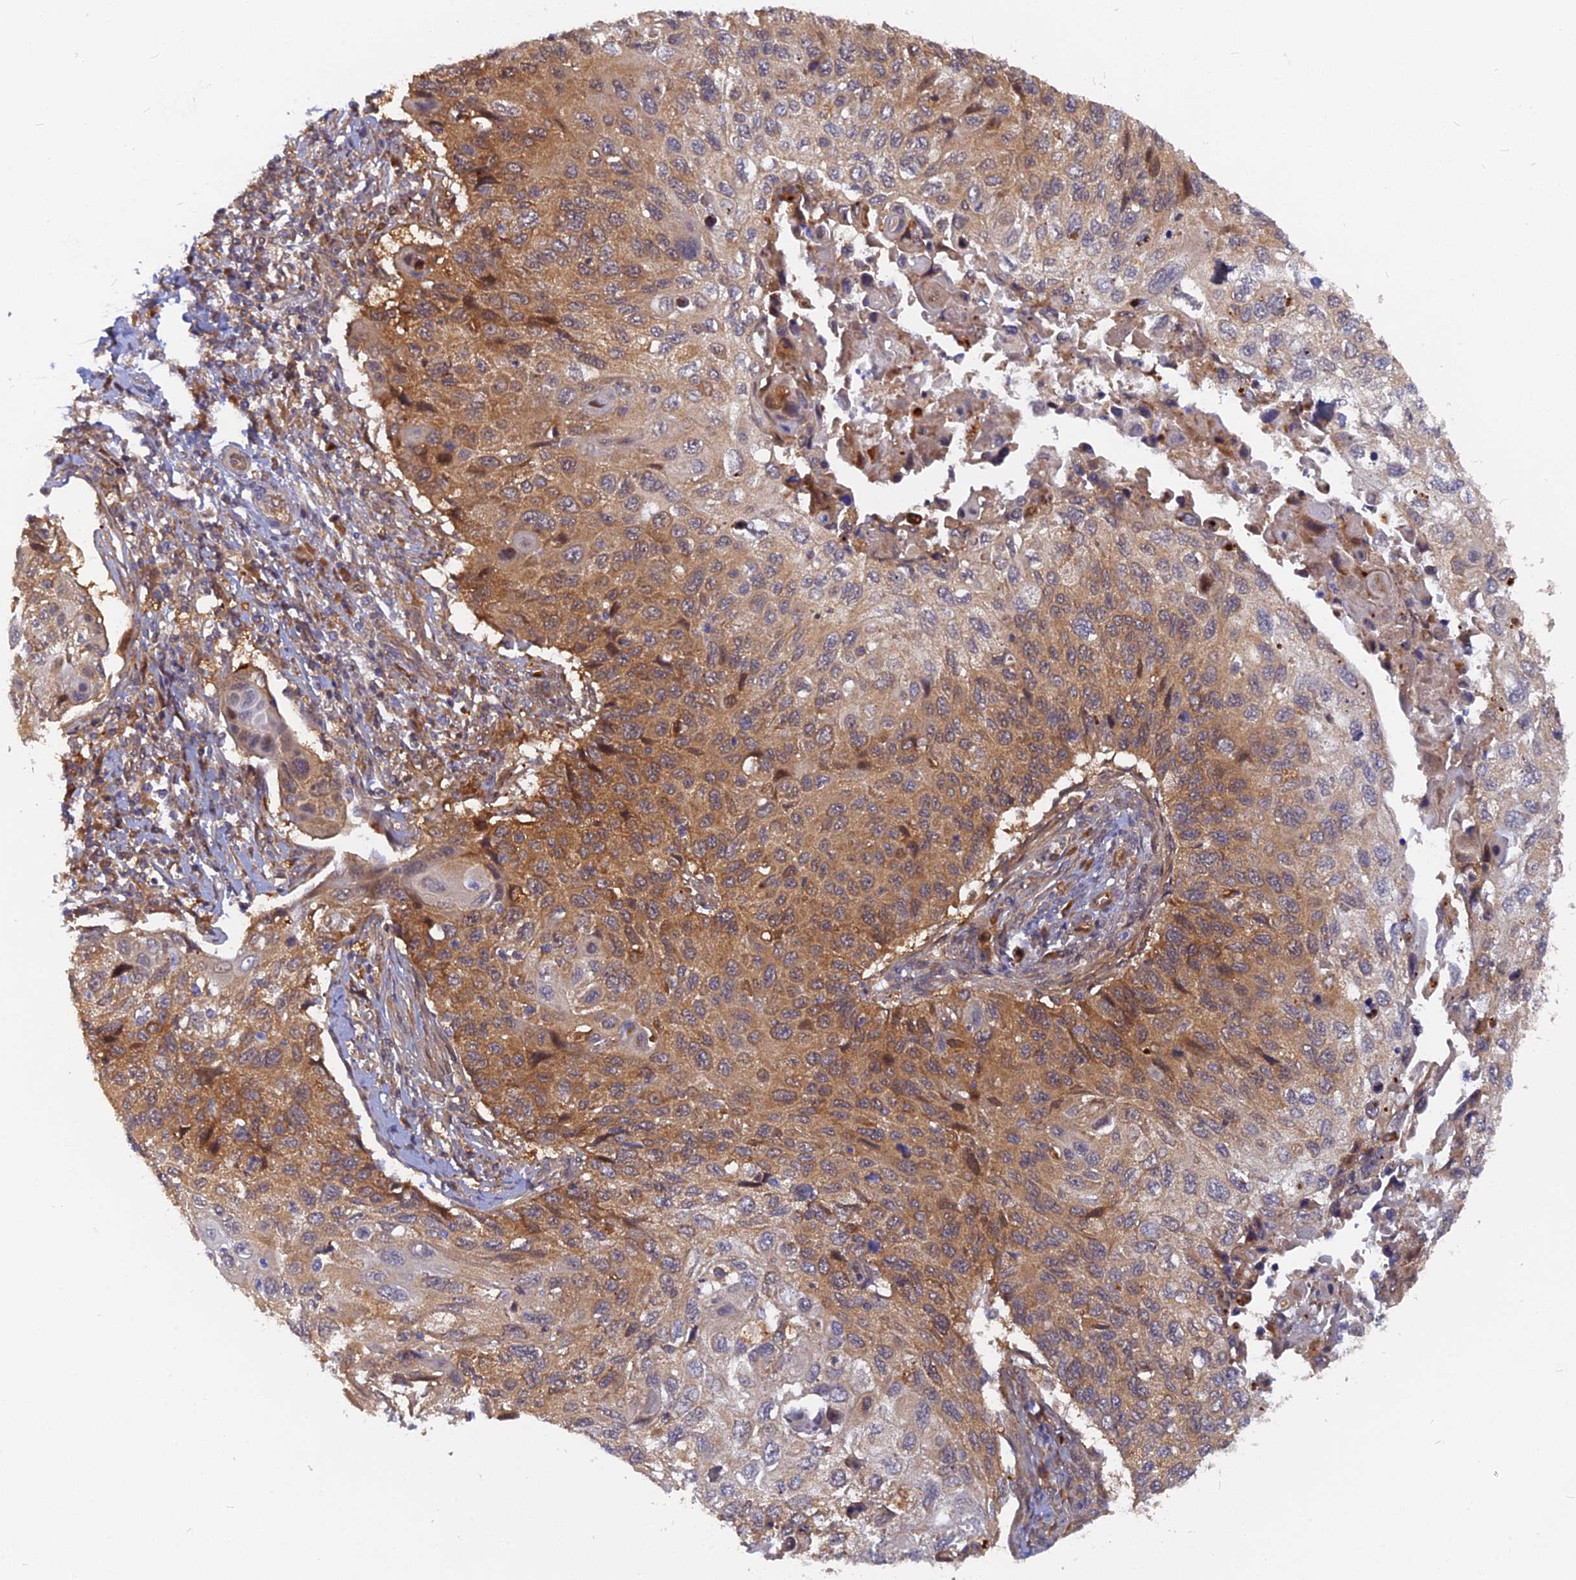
{"staining": {"intensity": "moderate", "quantity": "25%-75%", "location": "cytoplasmic/membranous"}, "tissue": "cervical cancer", "cell_type": "Tumor cells", "image_type": "cancer", "snomed": [{"axis": "morphology", "description": "Squamous cell carcinoma, NOS"}, {"axis": "topography", "description": "Cervix"}], "caption": "Protein analysis of cervical cancer tissue reveals moderate cytoplasmic/membranous staining in about 25%-75% of tumor cells.", "gene": "ARL2BP", "patient": {"sex": "female", "age": 70}}